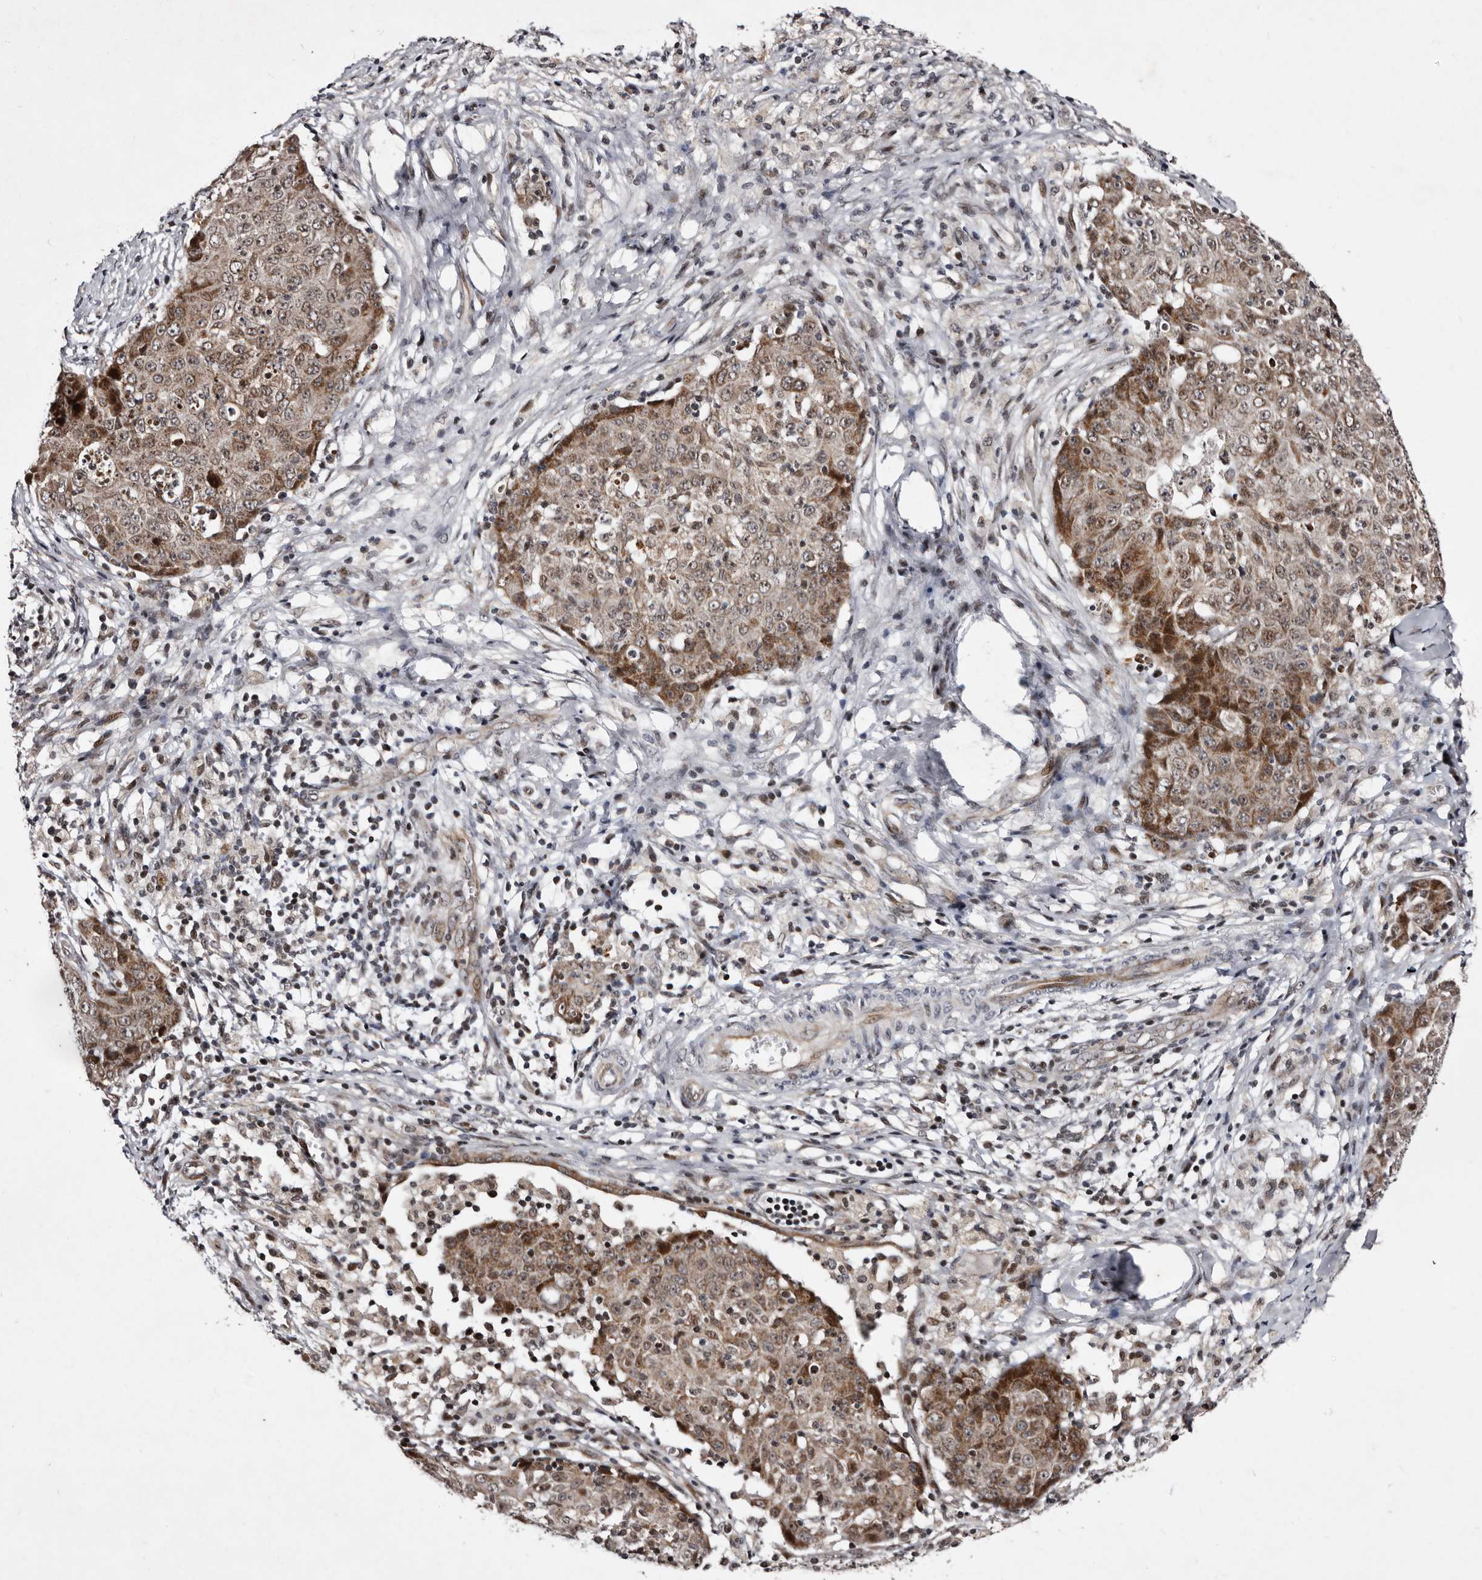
{"staining": {"intensity": "moderate", "quantity": "25%-75%", "location": "cytoplasmic/membranous,nuclear"}, "tissue": "ovarian cancer", "cell_type": "Tumor cells", "image_type": "cancer", "snomed": [{"axis": "morphology", "description": "Carcinoma, endometroid"}, {"axis": "topography", "description": "Ovary"}], "caption": "Immunohistochemical staining of human endometroid carcinoma (ovarian) shows moderate cytoplasmic/membranous and nuclear protein expression in approximately 25%-75% of tumor cells. The protein is shown in brown color, while the nuclei are stained blue.", "gene": "TNKS", "patient": {"sex": "female", "age": 42}}